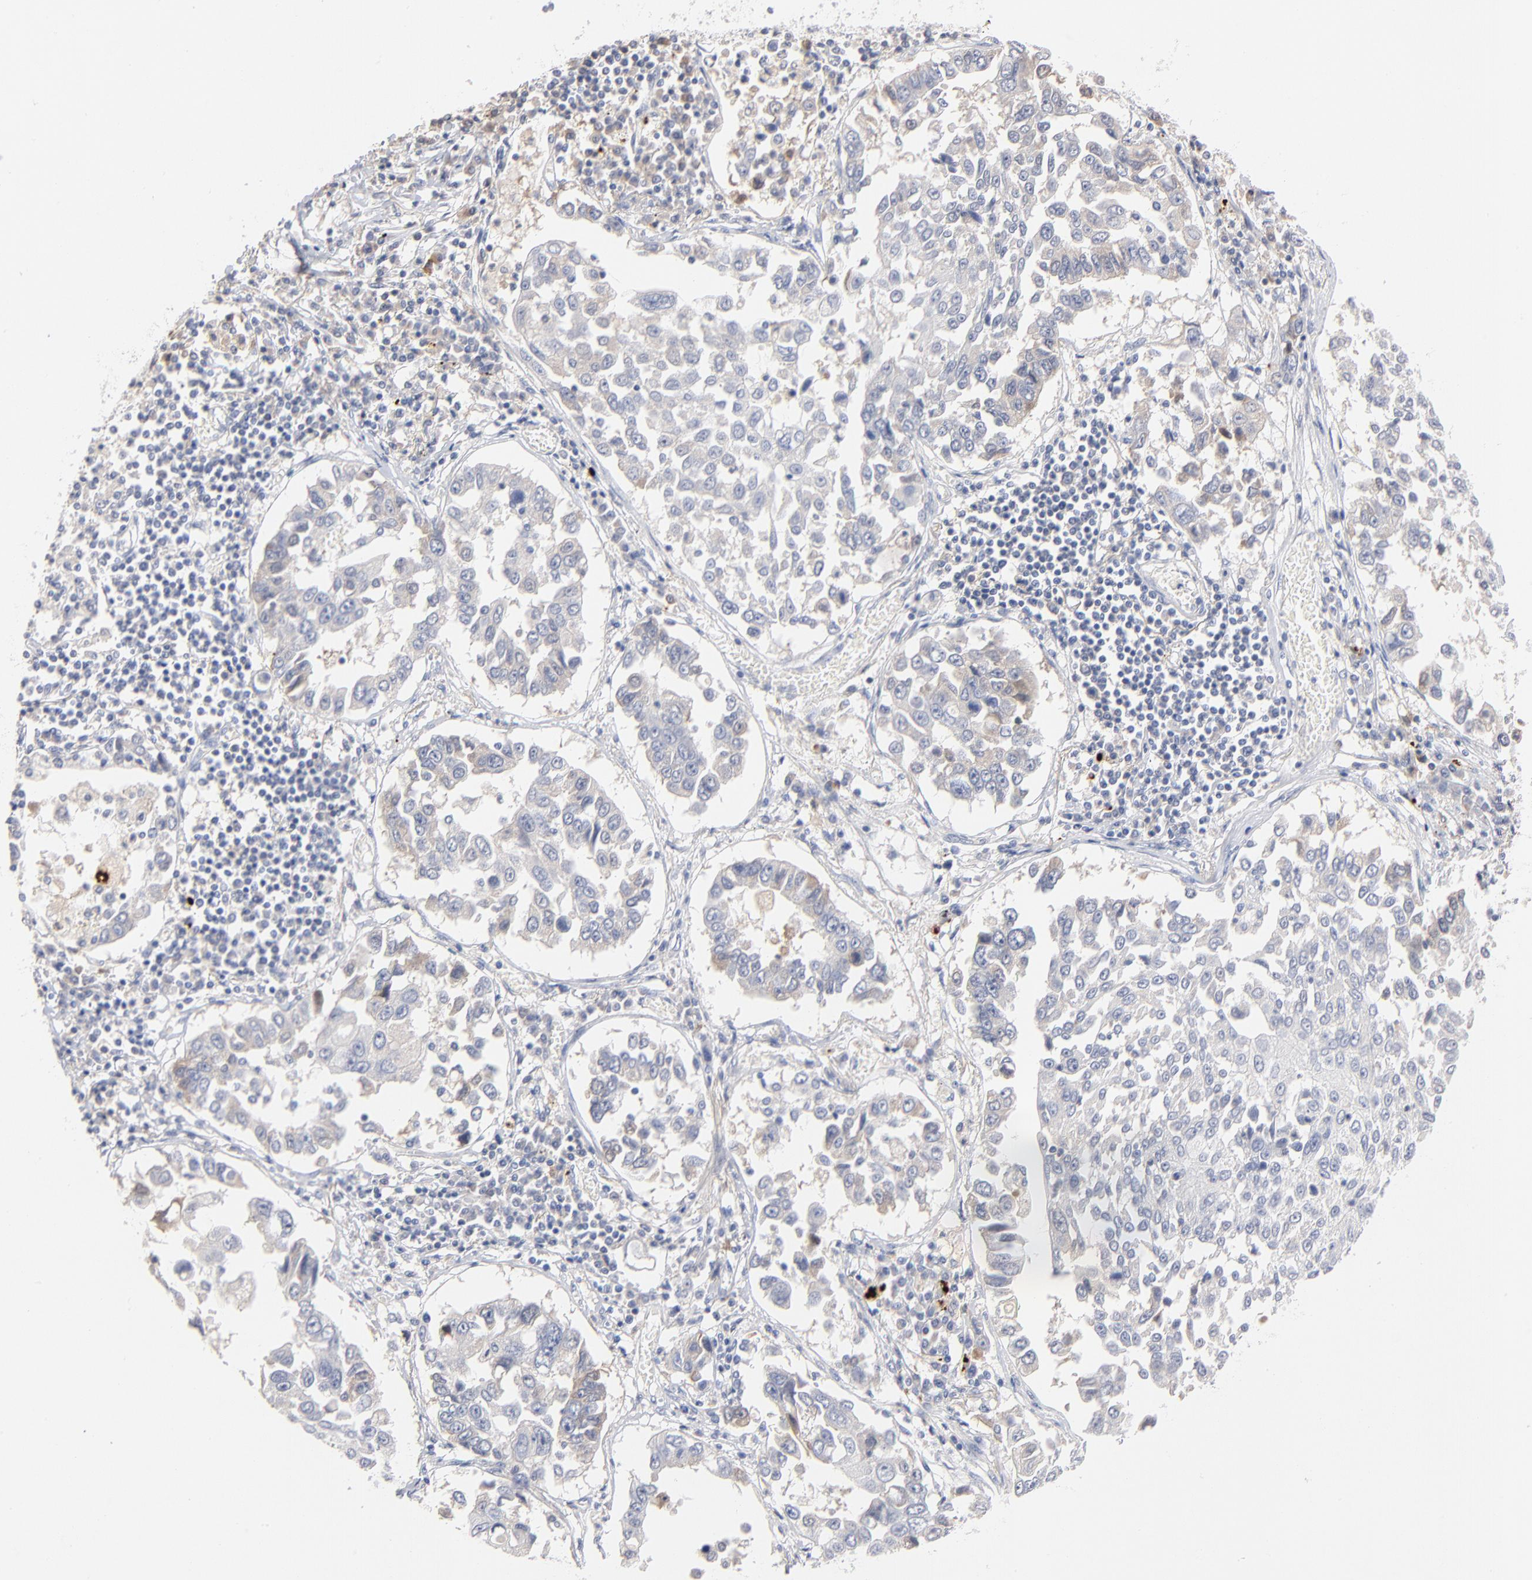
{"staining": {"intensity": "moderate", "quantity": "<25%", "location": "cytoplasmic/membranous"}, "tissue": "lung cancer", "cell_type": "Tumor cells", "image_type": "cancer", "snomed": [{"axis": "morphology", "description": "Squamous cell carcinoma, NOS"}, {"axis": "topography", "description": "Lung"}], "caption": "DAB (3,3'-diaminobenzidine) immunohistochemical staining of human lung squamous cell carcinoma exhibits moderate cytoplasmic/membranous protein staining in approximately <25% of tumor cells.", "gene": "F12", "patient": {"sex": "male", "age": 71}}